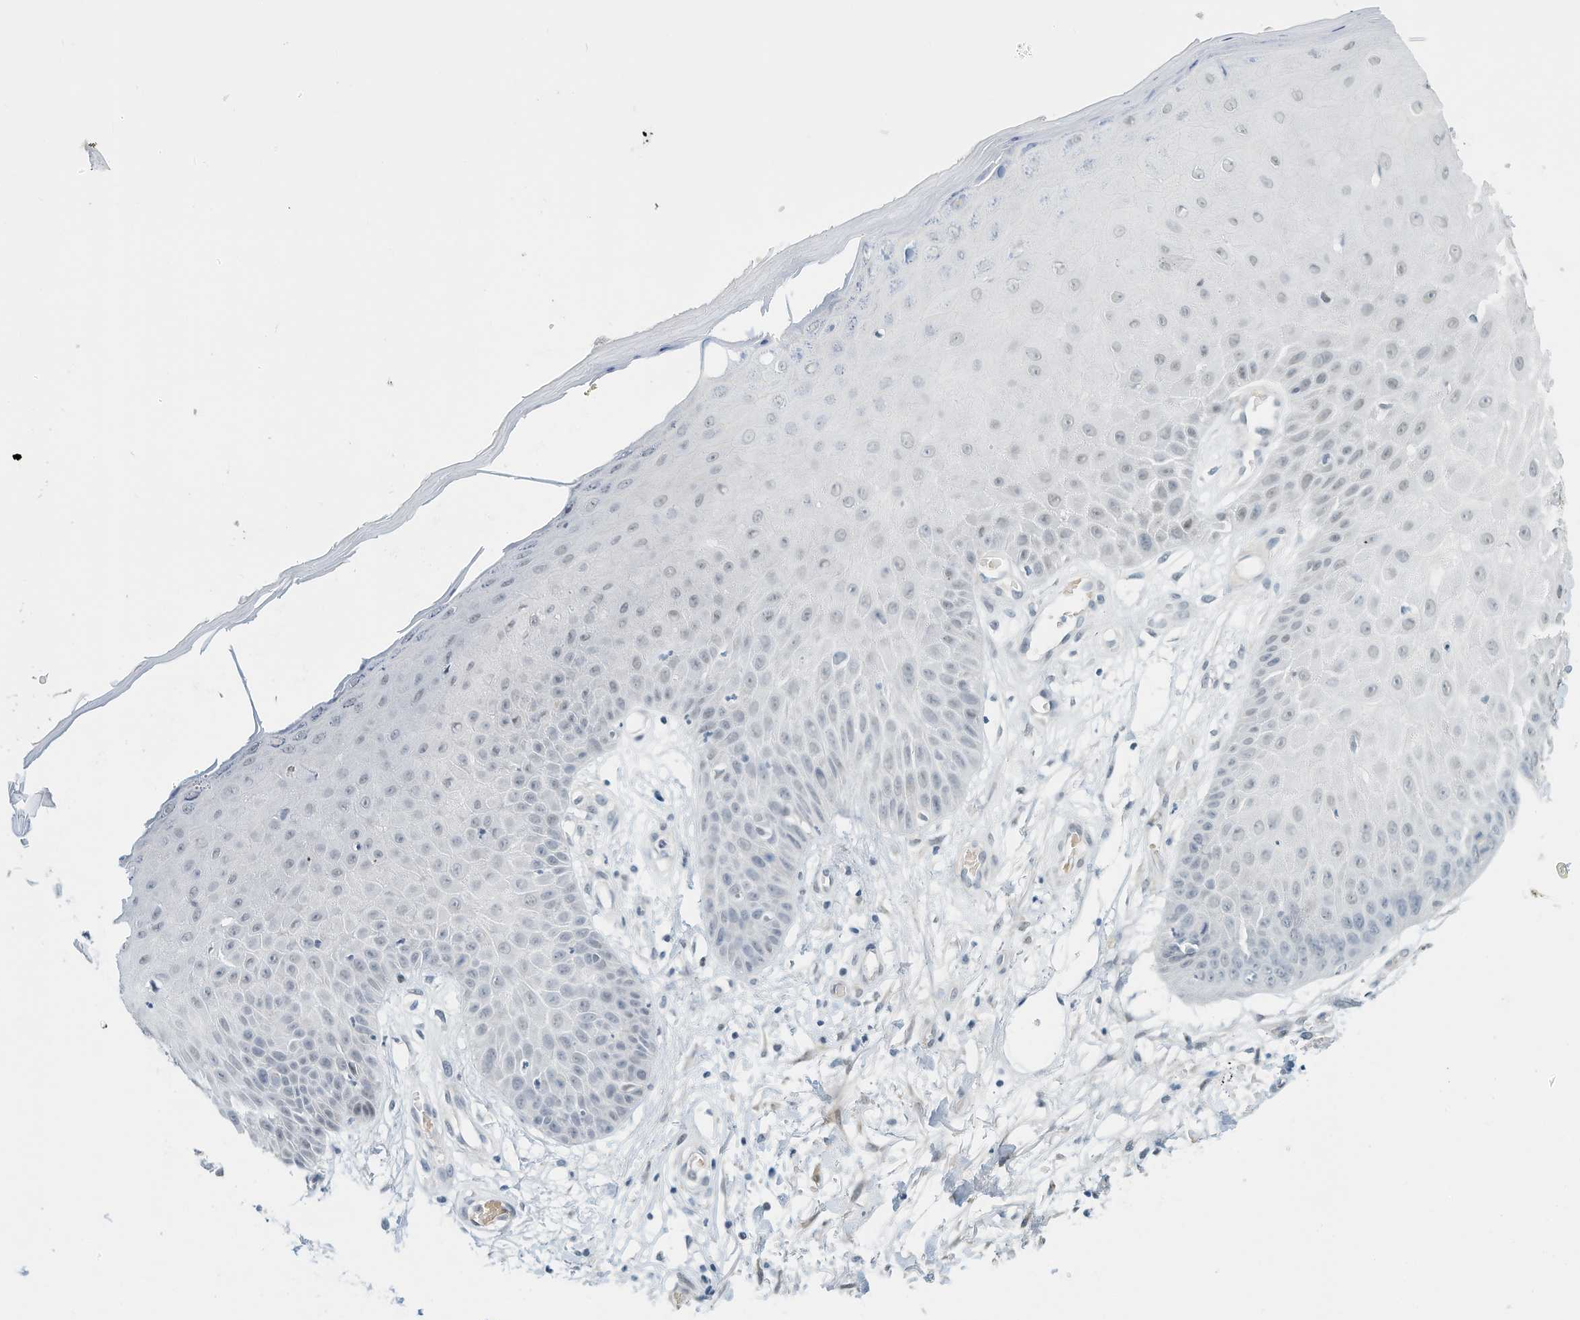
{"staining": {"intensity": "negative", "quantity": "none", "location": "none"}, "tissue": "skin", "cell_type": "Fibroblasts", "image_type": "normal", "snomed": [{"axis": "morphology", "description": "Normal tissue, NOS"}, {"axis": "morphology", "description": "Inflammation, NOS"}, {"axis": "topography", "description": "Skin"}], "caption": "Skin stained for a protein using IHC exhibits no expression fibroblasts.", "gene": "ARHGAP28", "patient": {"sex": "female", "age": 44}}